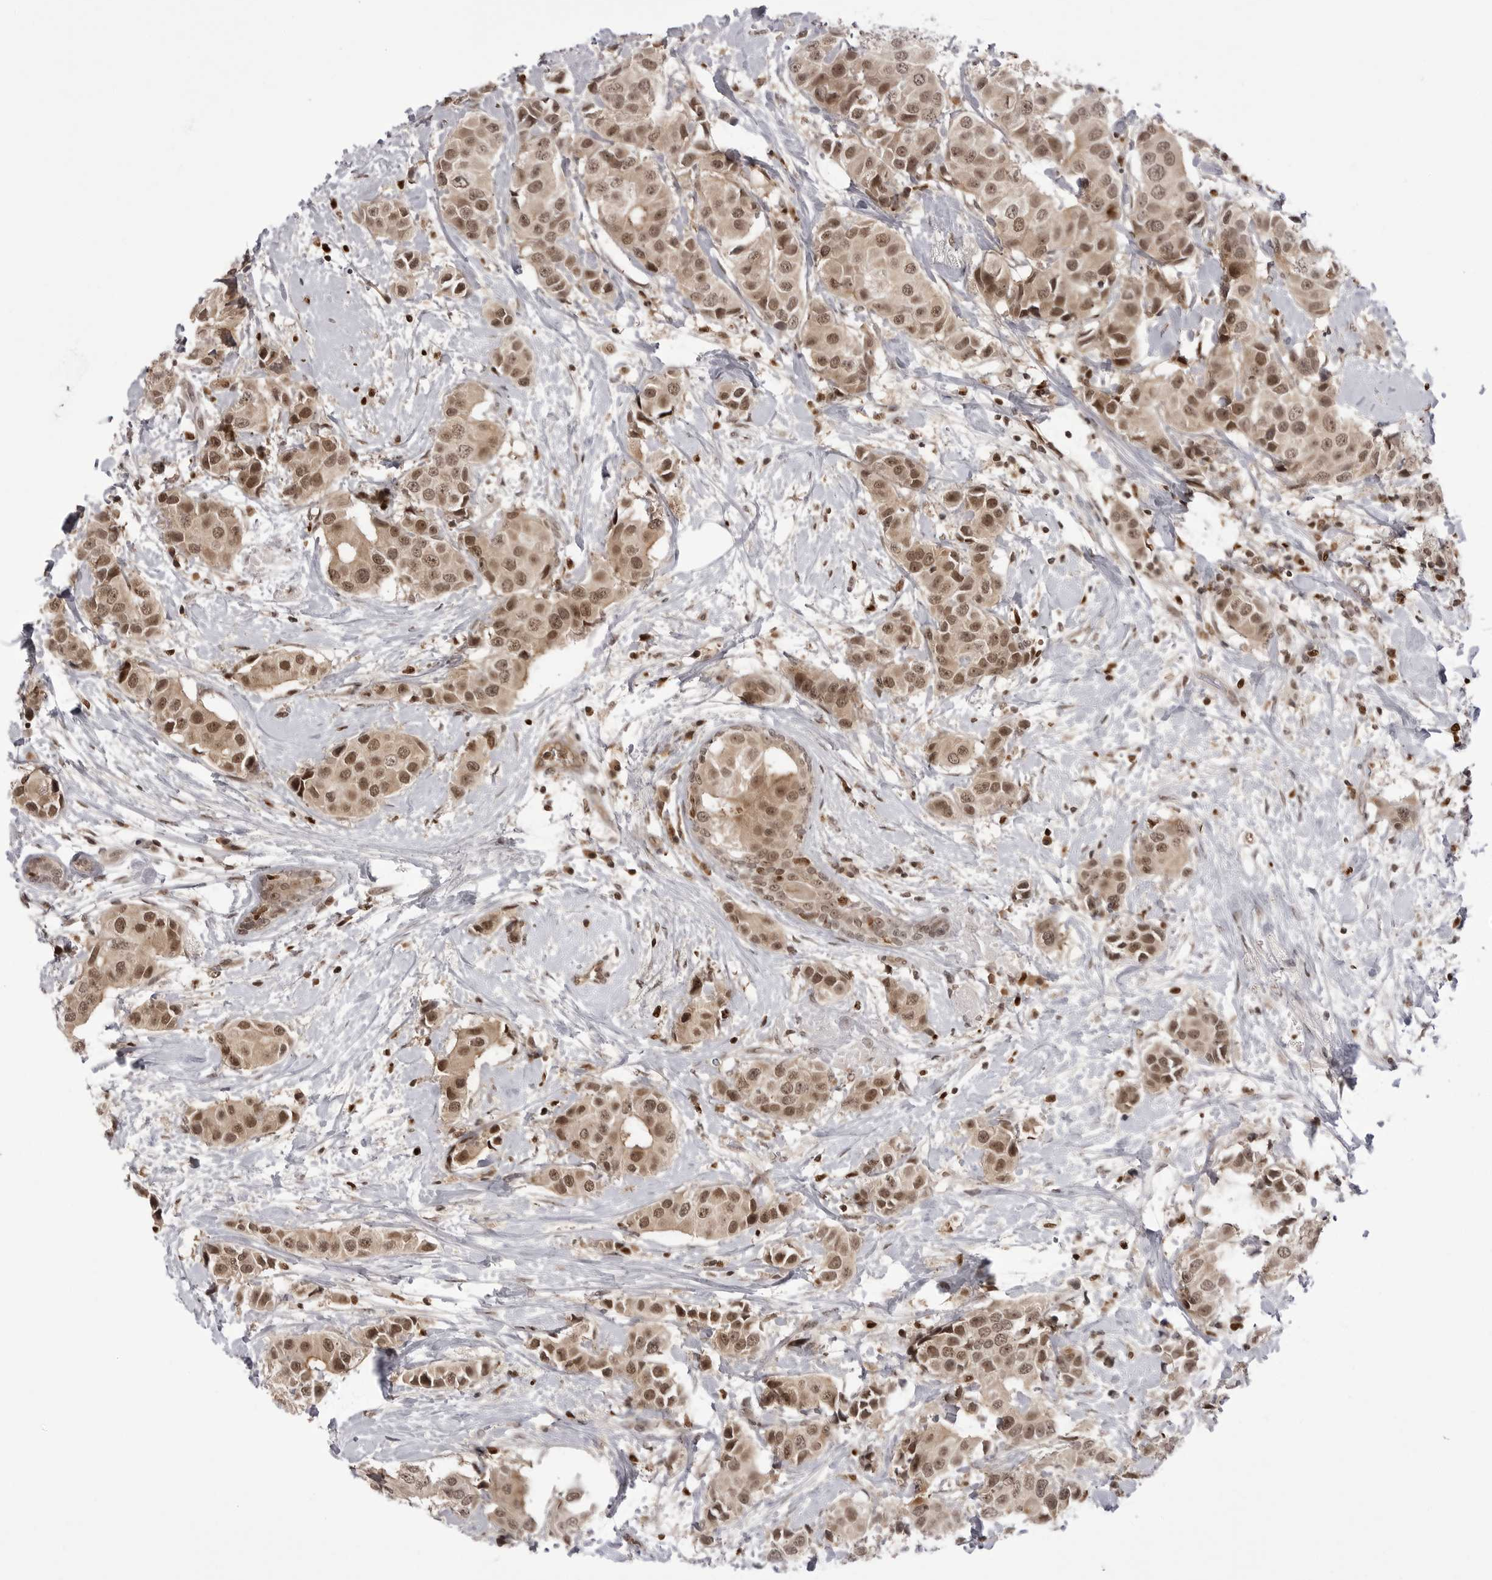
{"staining": {"intensity": "moderate", "quantity": ">75%", "location": "cytoplasmic/membranous,nuclear"}, "tissue": "breast cancer", "cell_type": "Tumor cells", "image_type": "cancer", "snomed": [{"axis": "morphology", "description": "Normal tissue, NOS"}, {"axis": "morphology", "description": "Duct carcinoma"}, {"axis": "topography", "description": "Breast"}], "caption": "Breast cancer tissue displays moderate cytoplasmic/membranous and nuclear positivity in approximately >75% of tumor cells Ihc stains the protein of interest in brown and the nuclei are stained blue.", "gene": "PTK2B", "patient": {"sex": "female", "age": 39}}